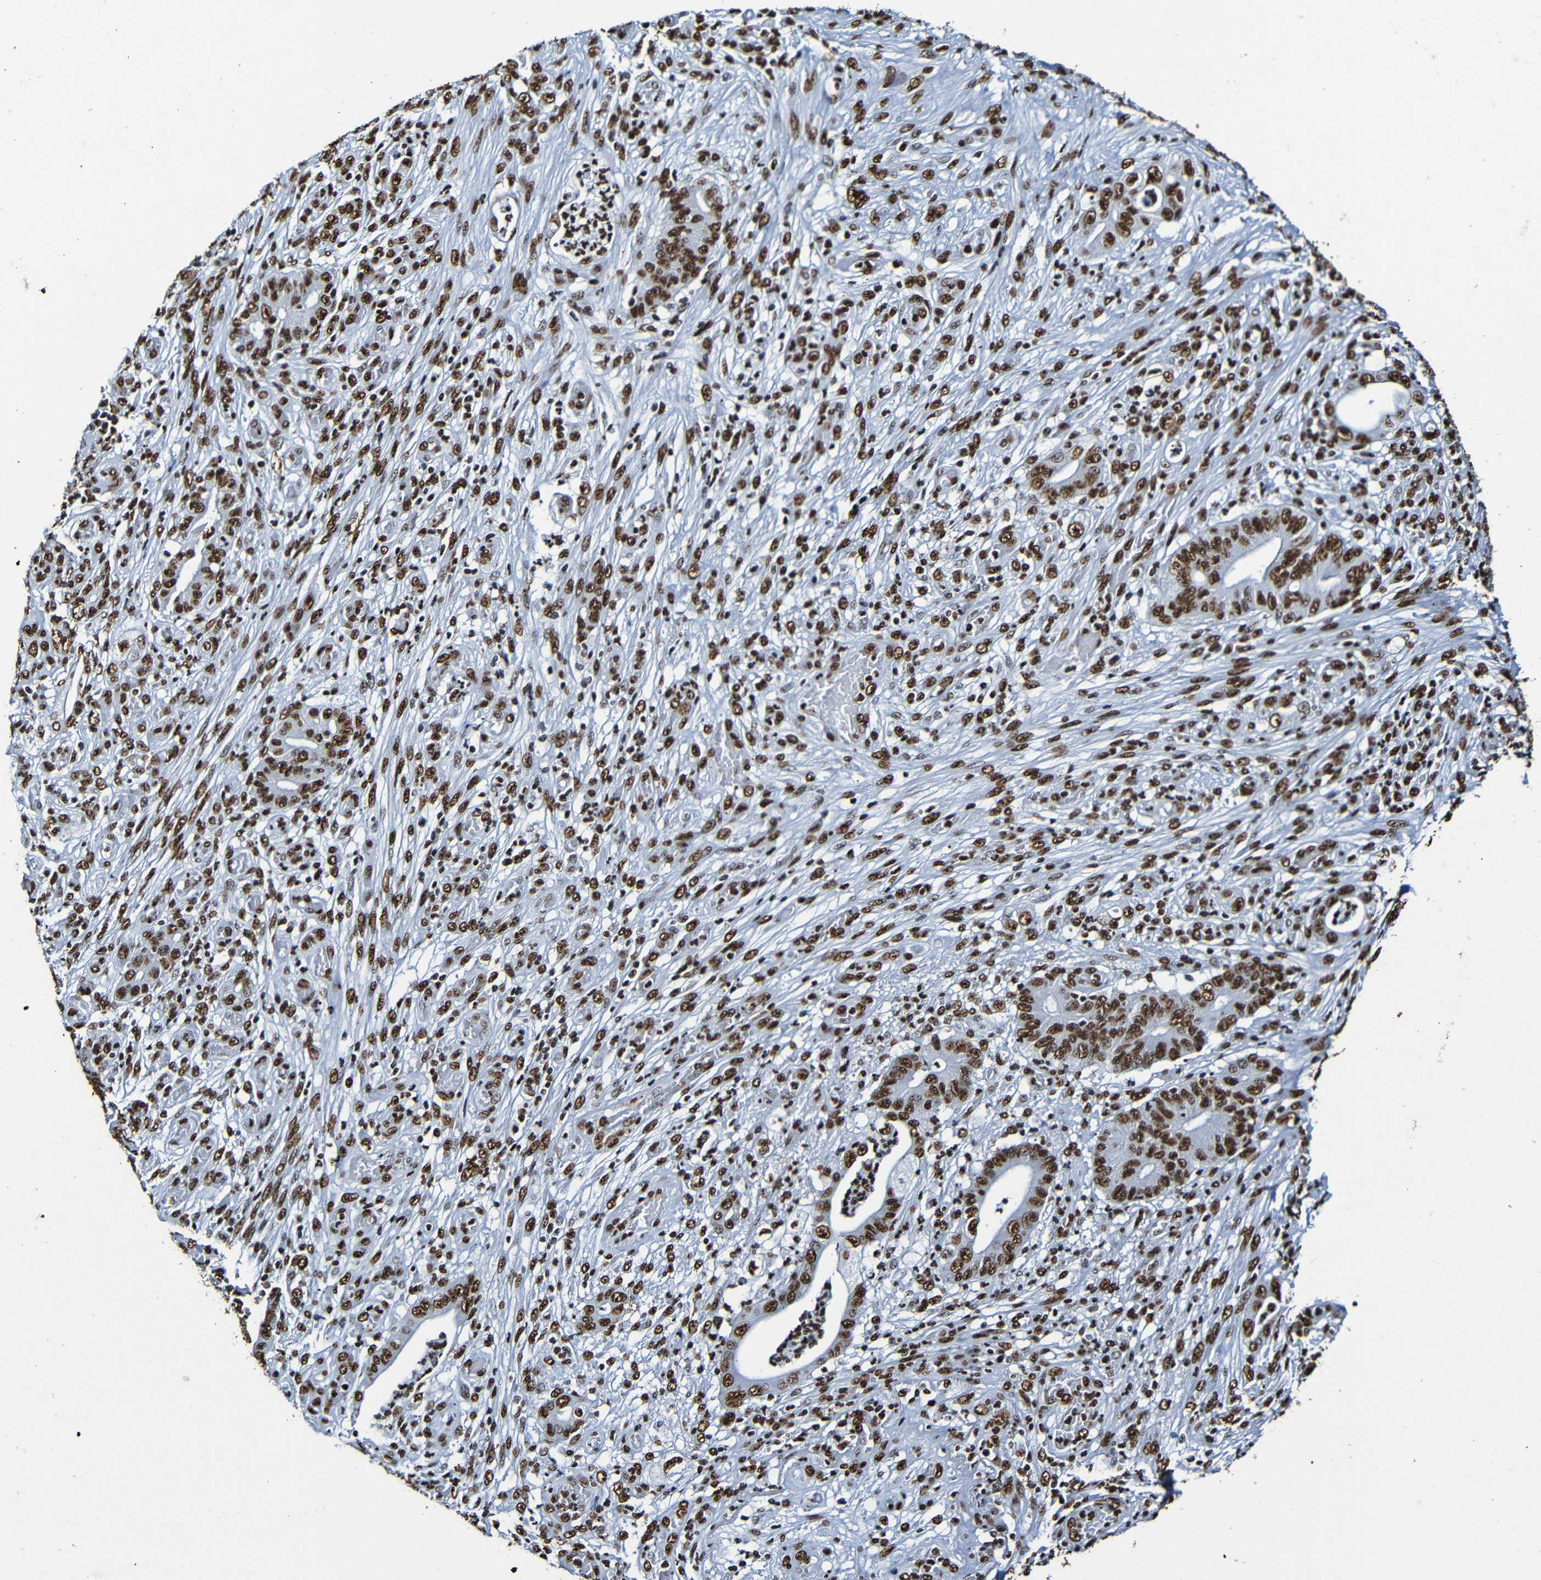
{"staining": {"intensity": "strong", "quantity": ">75%", "location": "nuclear"}, "tissue": "stomach cancer", "cell_type": "Tumor cells", "image_type": "cancer", "snomed": [{"axis": "morphology", "description": "Adenocarcinoma, NOS"}, {"axis": "topography", "description": "Stomach"}], "caption": "Immunohistochemical staining of adenocarcinoma (stomach) demonstrates strong nuclear protein positivity in approximately >75% of tumor cells. (DAB (3,3'-diaminobenzidine) IHC, brown staining for protein, blue staining for nuclei).", "gene": "SRSF3", "patient": {"sex": "female", "age": 73}}